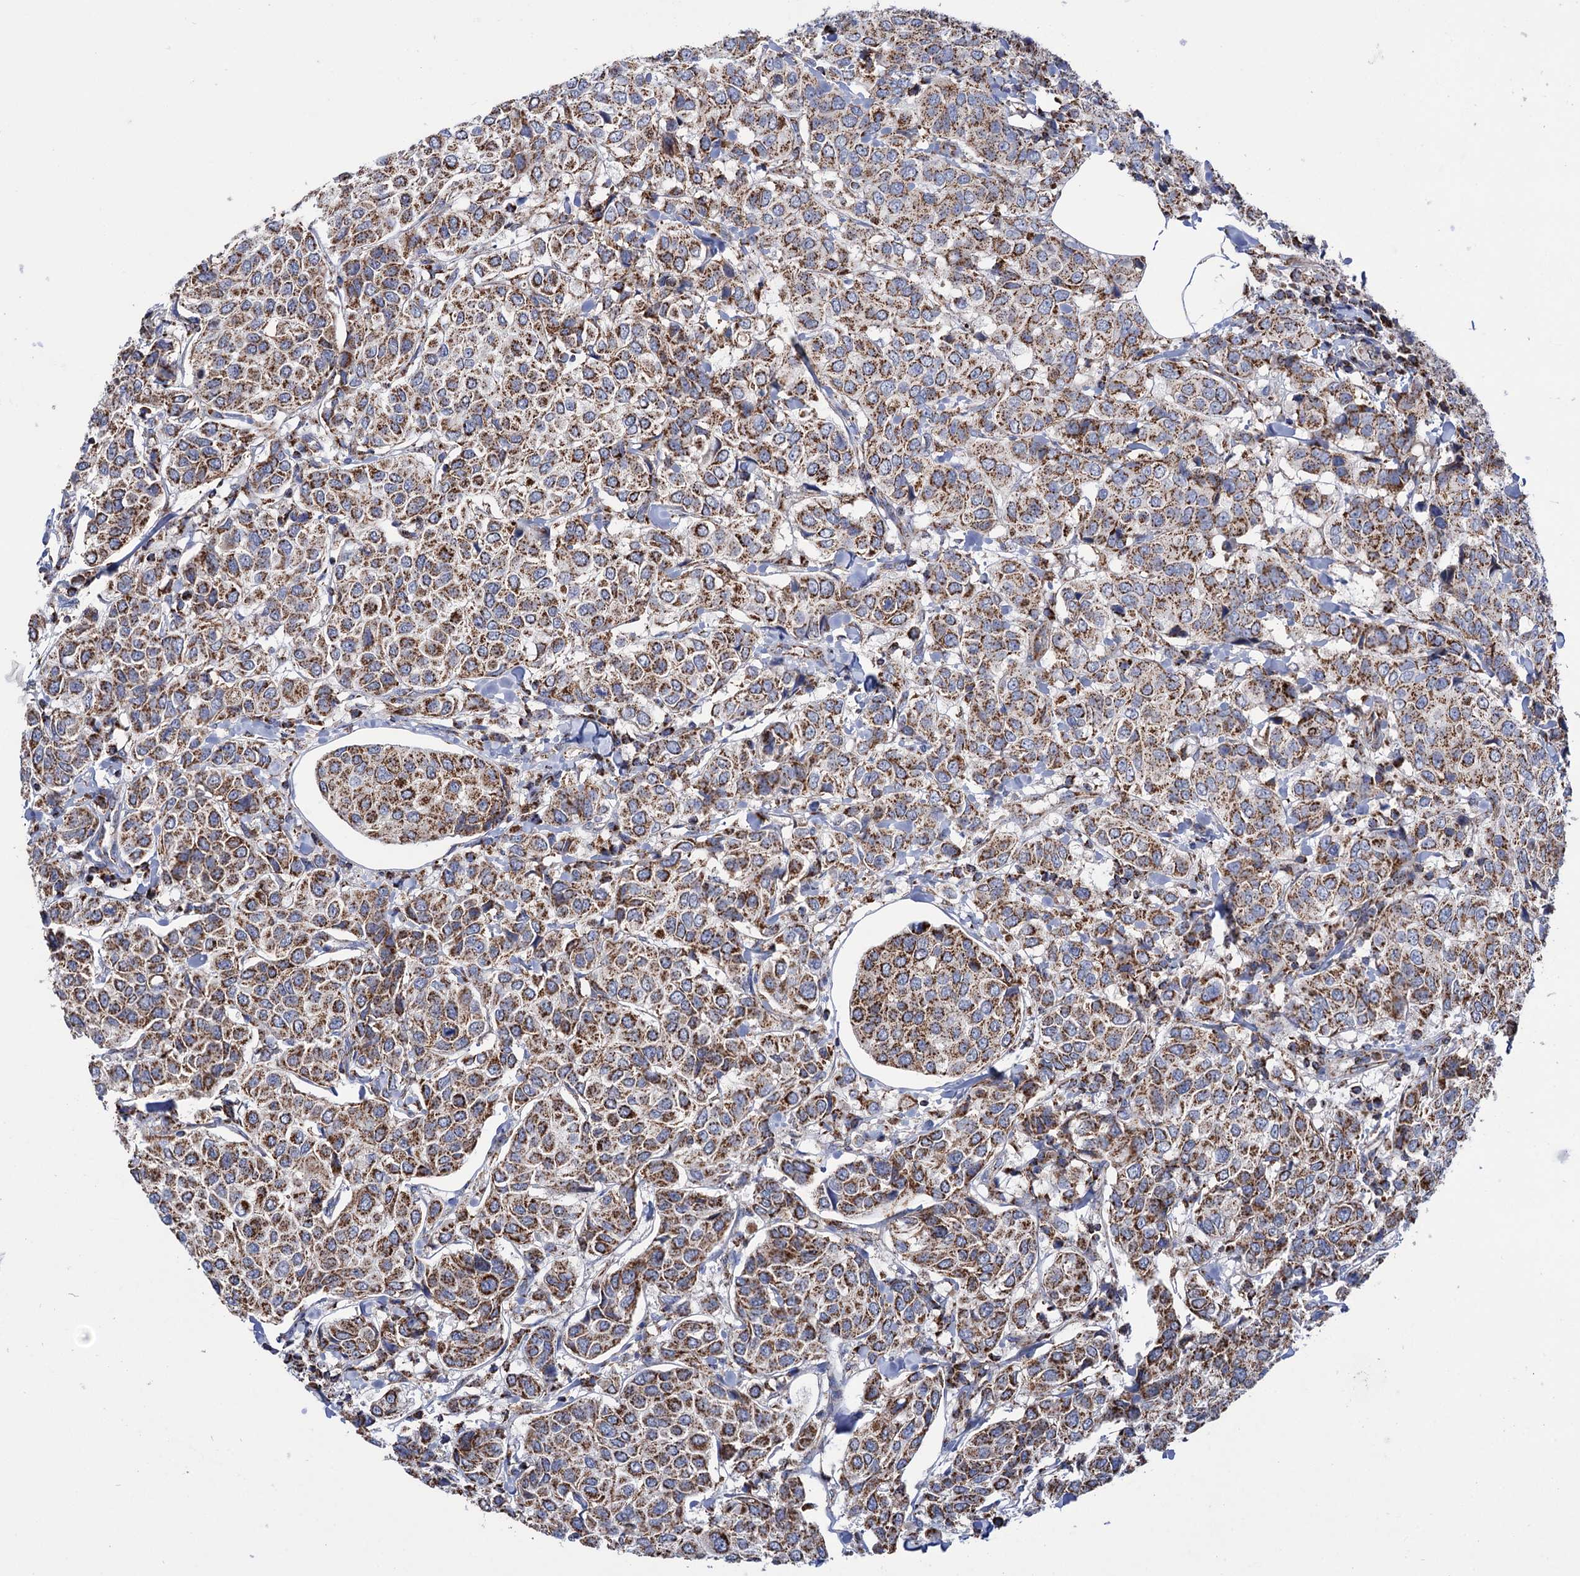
{"staining": {"intensity": "strong", "quantity": ">75%", "location": "cytoplasmic/membranous"}, "tissue": "breast cancer", "cell_type": "Tumor cells", "image_type": "cancer", "snomed": [{"axis": "morphology", "description": "Duct carcinoma"}, {"axis": "topography", "description": "Breast"}], "caption": "The histopathology image demonstrates a brown stain indicating the presence of a protein in the cytoplasmic/membranous of tumor cells in breast cancer.", "gene": "ABHD10", "patient": {"sex": "female", "age": 55}}